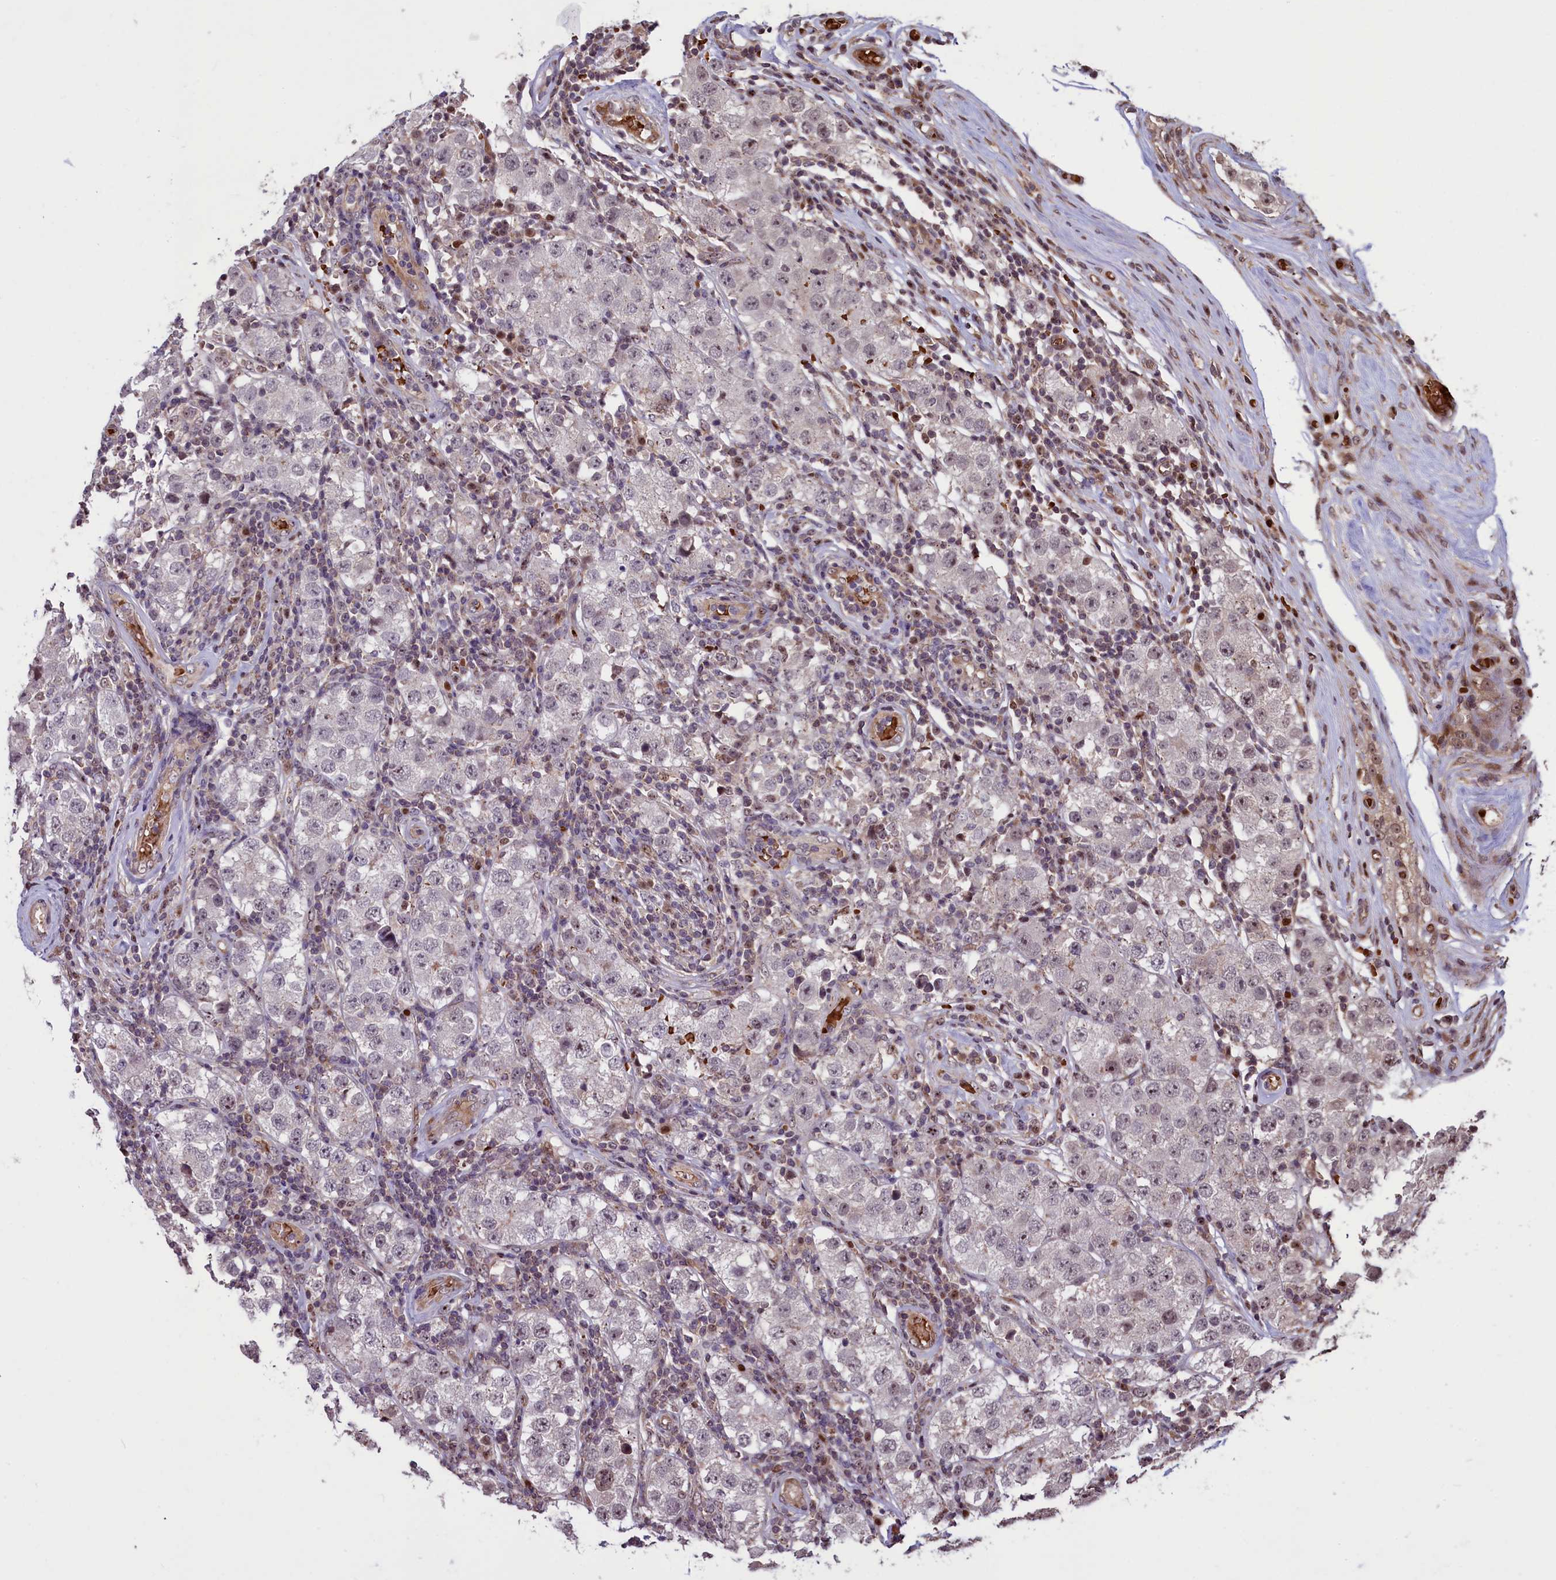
{"staining": {"intensity": "weak", "quantity": "<25%", "location": "nuclear"}, "tissue": "testis cancer", "cell_type": "Tumor cells", "image_type": "cancer", "snomed": [{"axis": "morphology", "description": "Seminoma, NOS"}, {"axis": "topography", "description": "Testis"}], "caption": "High magnification brightfield microscopy of testis seminoma stained with DAB (3,3'-diaminobenzidine) (brown) and counterstained with hematoxylin (blue): tumor cells show no significant staining.", "gene": "SHFL", "patient": {"sex": "male", "age": 34}}